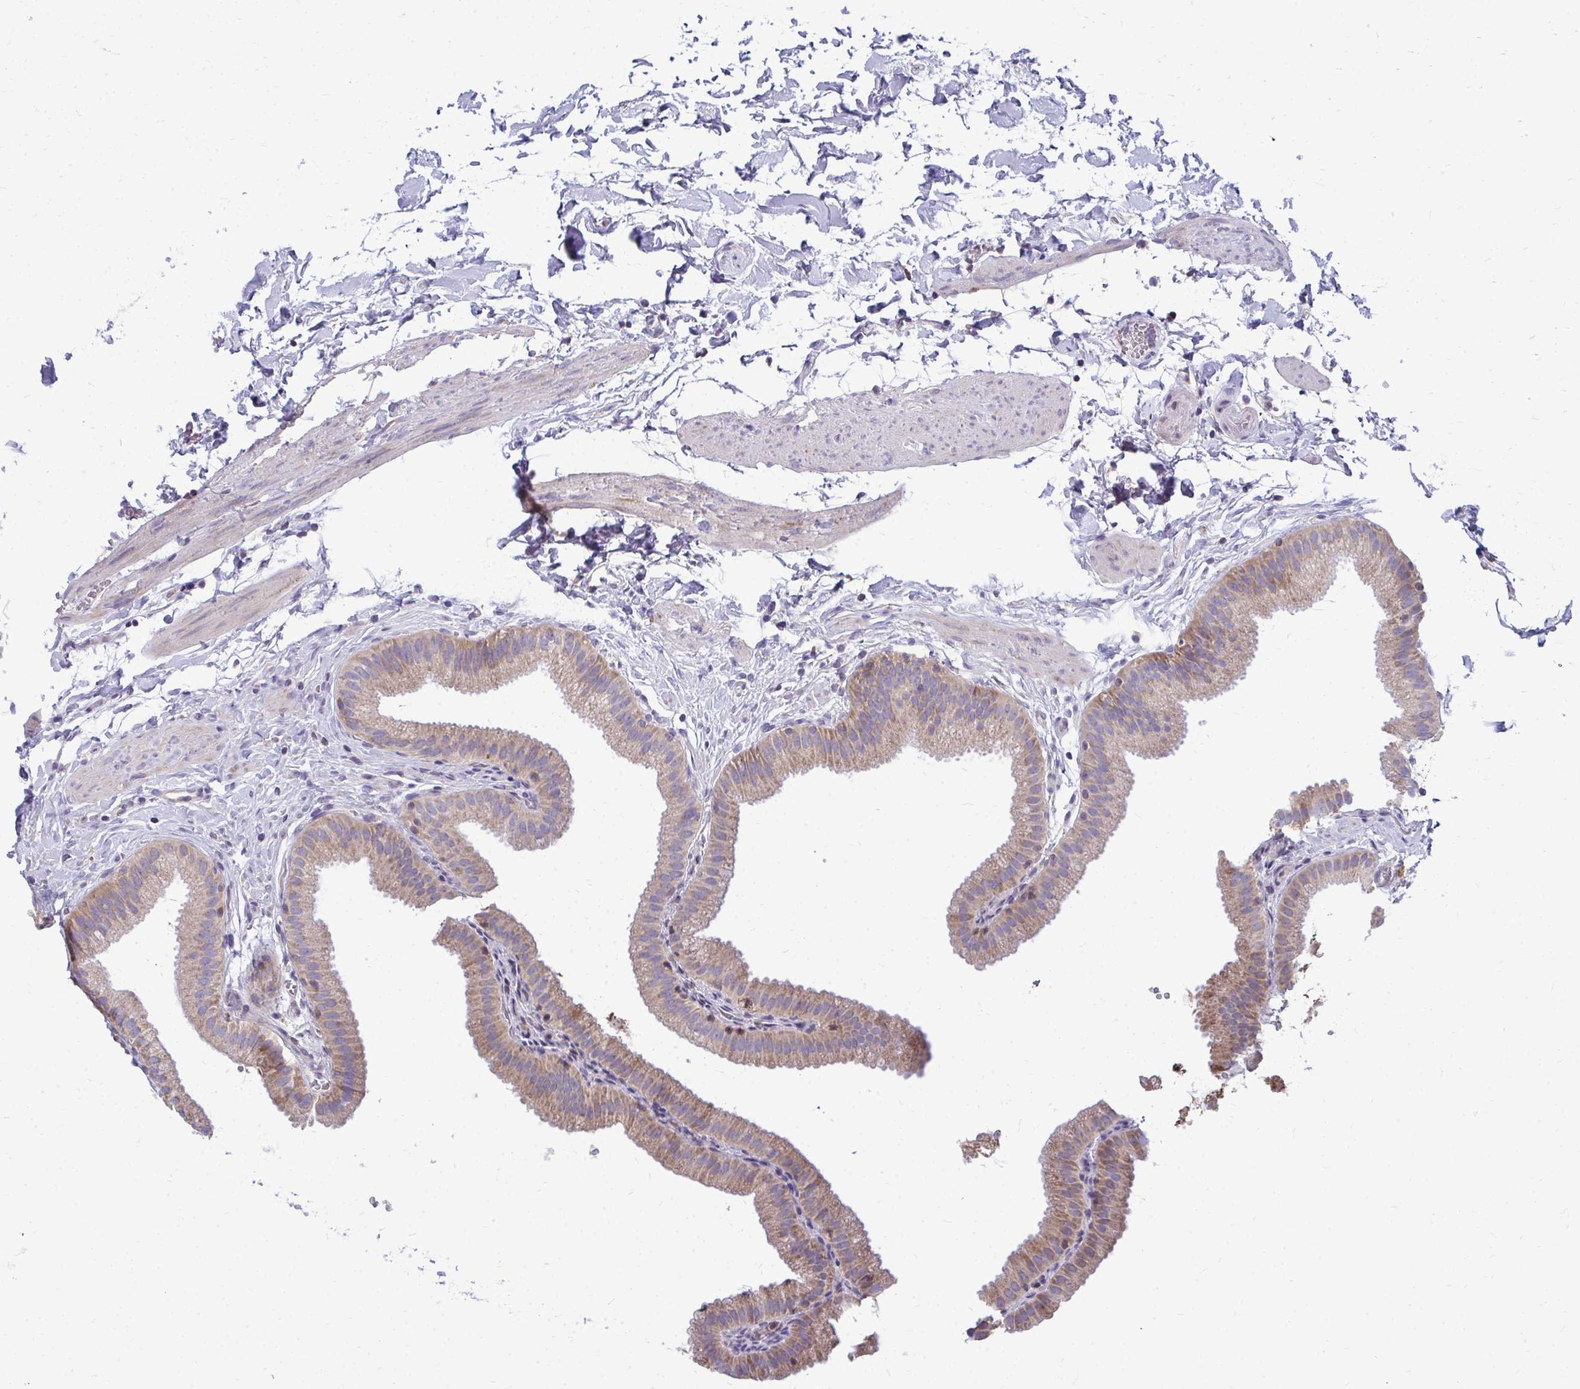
{"staining": {"intensity": "moderate", "quantity": ">75%", "location": "cytoplasmic/membranous"}, "tissue": "gallbladder", "cell_type": "Glandular cells", "image_type": "normal", "snomed": [{"axis": "morphology", "description": "Normal tissue, NOS"}, {"axis": "topography", "description": "Gallbladder"}], "caption": "Immunohistochemistry of benign gallbladder shows medium levels of moderate cytoplasmic/membranous staining in about >75% of glandular cells.", "gene": "RPLP2", "patient": {"sex": "female", "age": 63}}